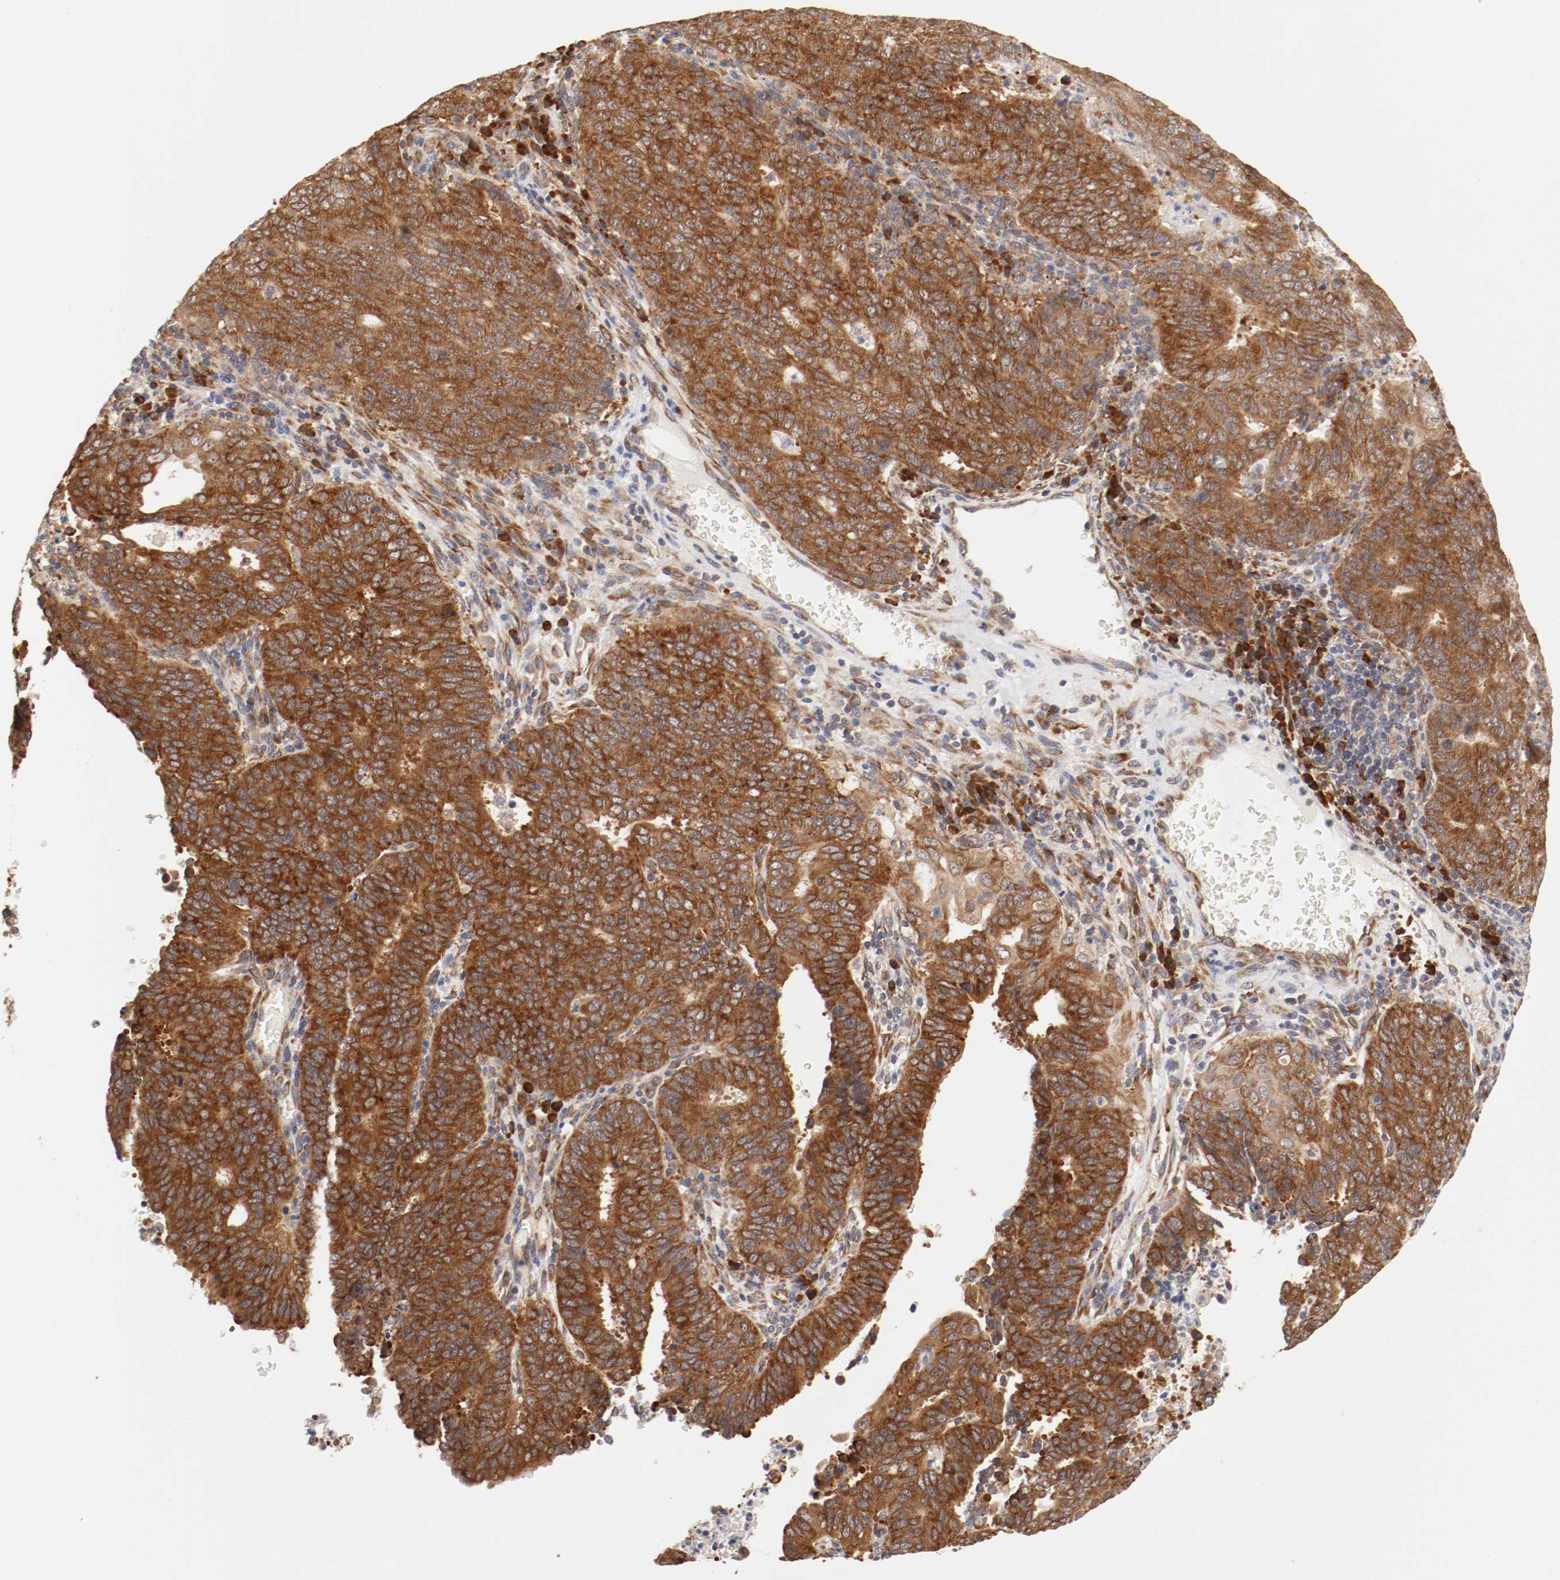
{"staining": {"intensity": "strong", "quantity": ">75%", "location": "cytoplasmic/membranous"}, "tissue": "cervical cancer", "cell_type": "Tumor cells", "image_type": "cancer", "snomed": [{"axis": "morphology", "description": "Adenocarcinoma, NOS"}, {"axis": "topography", "description": "Cervix"}], "caption": "This histopathology image demonstrates cervical cancer stained with IHC to label a protein in brown. The cytoplasmic/membranous of tumor cells show strong positivity for the protein. Nuclei are counter-stained blue.", "gene": "FKBP3", "patient": {"sex": "female", "age": 44}}